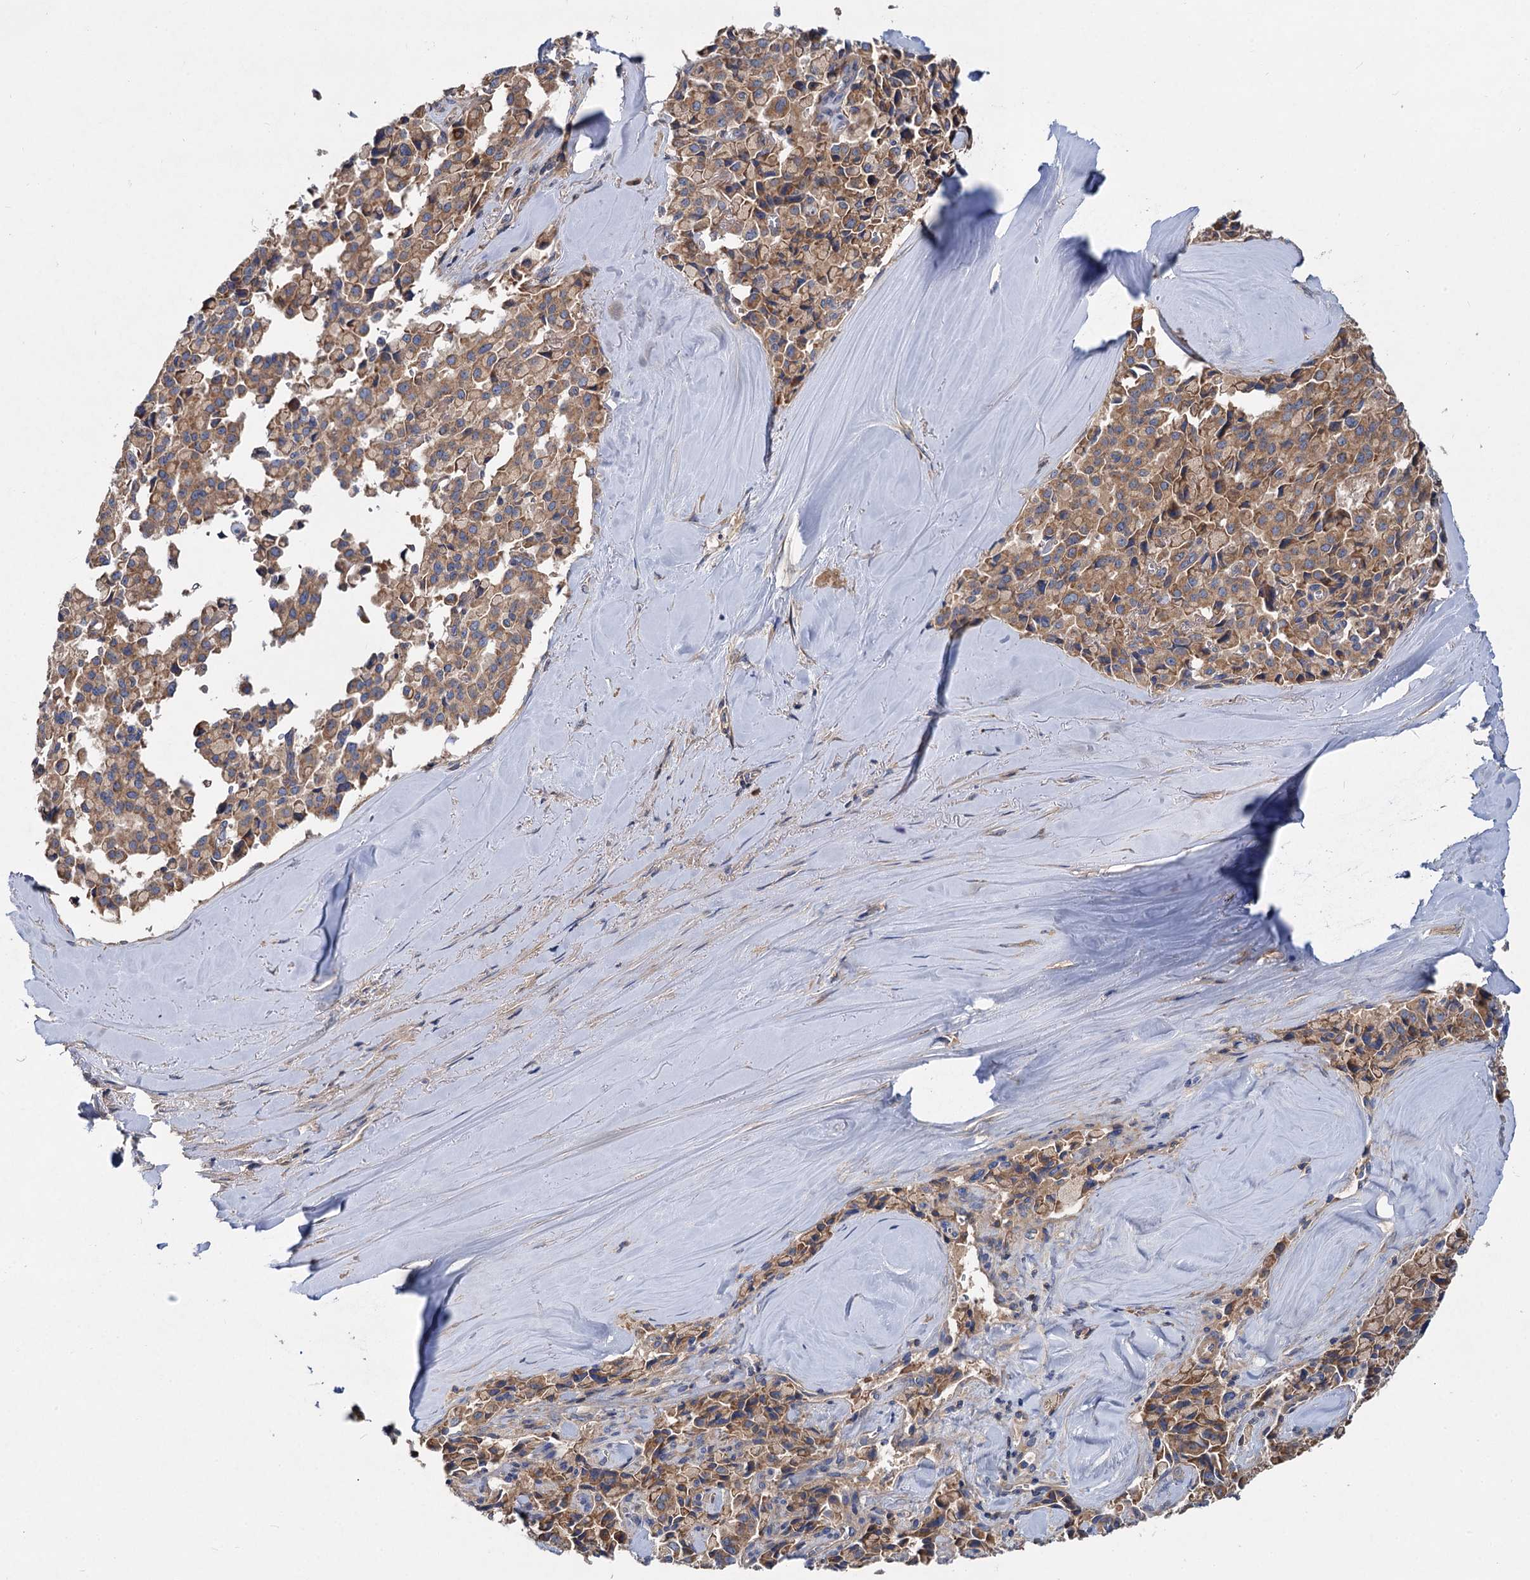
{"staining": {"intensity": "moderate", "quantity": ">75%", "location": "cytoplasmic/membranous"}, "tissue": "pancreatic cancer", "cell_type": "Tumor cells", "image_type": "cancer", "snomed": [{"axis": "morphology", "description": "Adenocarcinoma, NOS"}, {"axis": "topography", "description": "Pancreas"}], "caption": "Human pancreatic cancer (adenocarcinoma) stained with a brown dye demonstrates moderate cytoplasmic/membranous positive positivity in approximately >75% of tumor cells.", "gene": "ALKBH7", "patient": {"sex": "male", "age": 65}}